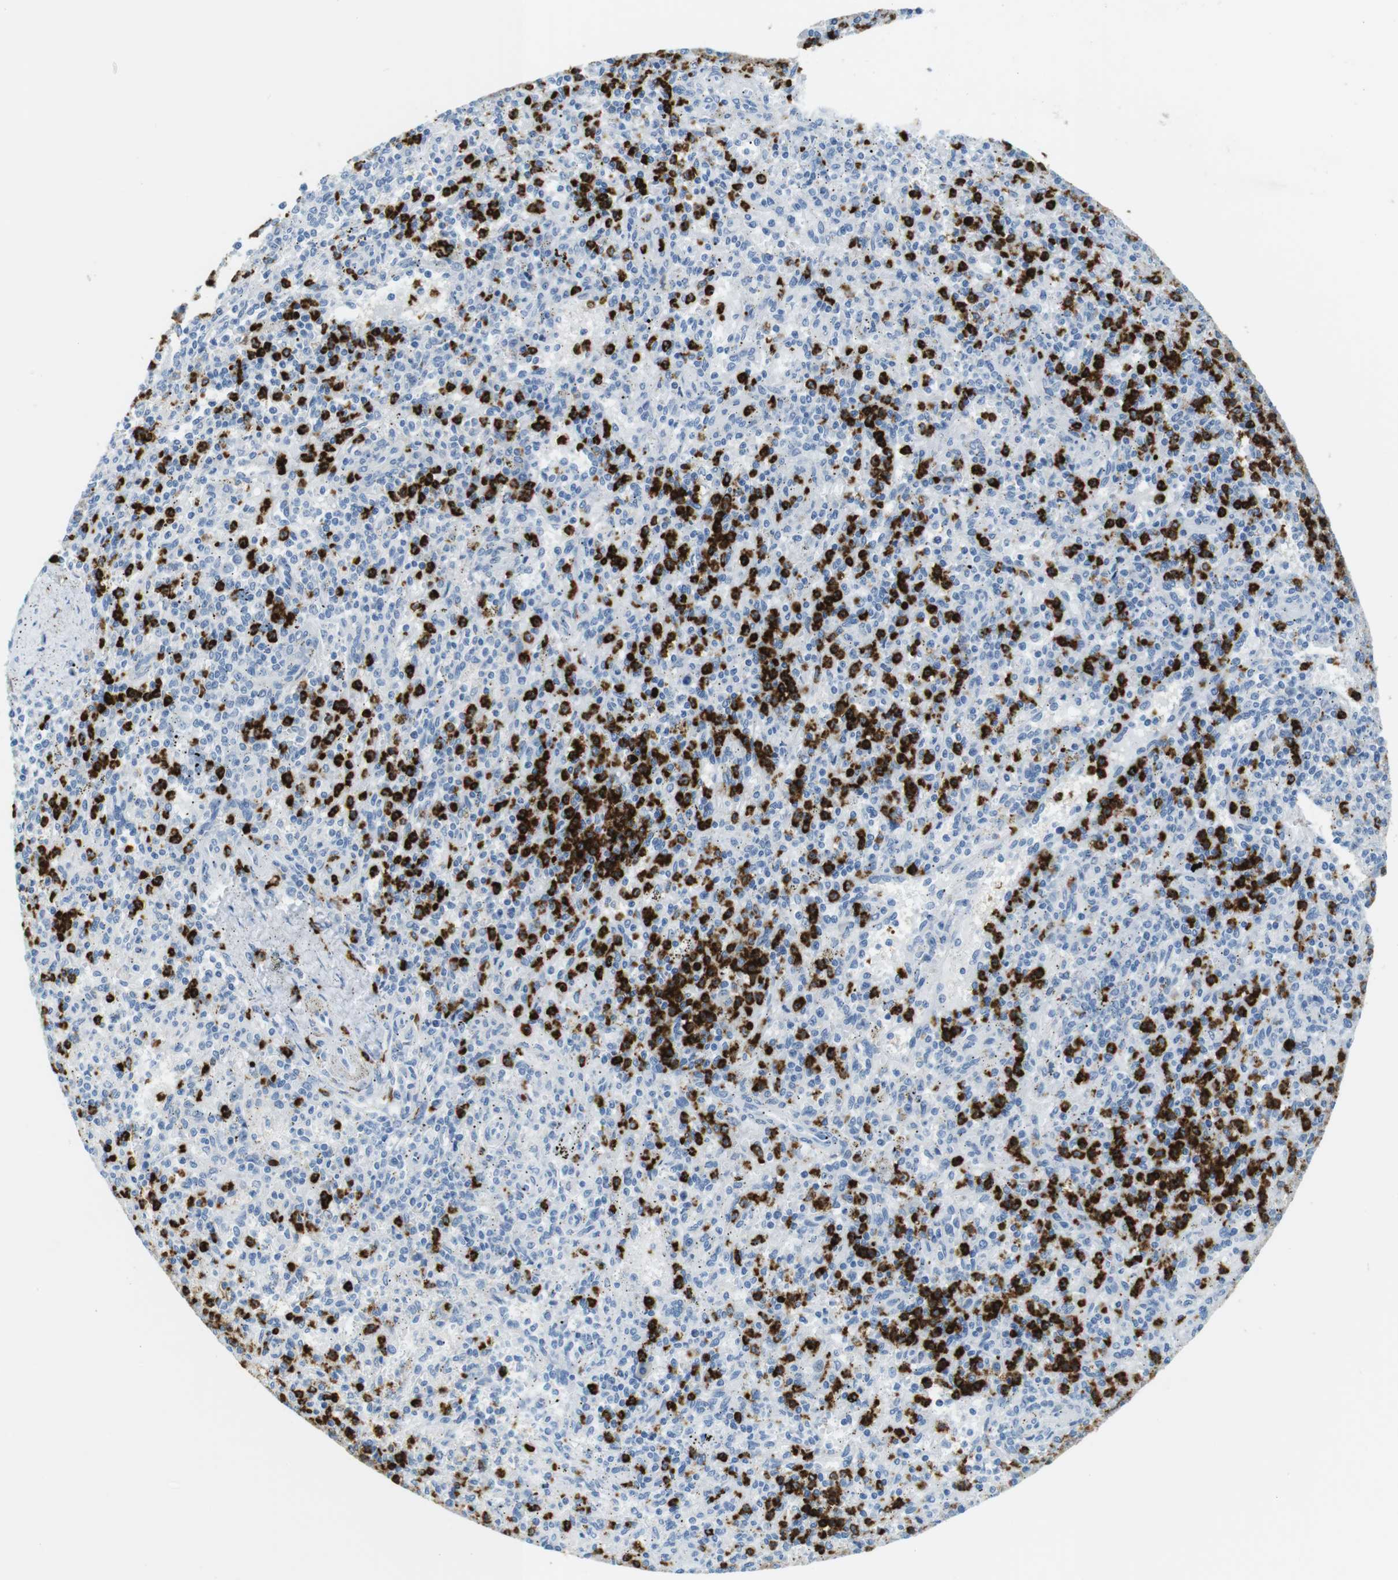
{"staining": {"intensity": "strong", "quantity": "25%-75%", "location": "cytoplasmic/membranous"}, "tissue": "spleen", "cell_type": "Cells in red pulp", "image_type": "normal", "snomed": [{"axis": "morphology", "description": "Normal tissue, NOS"}, {"axis": "topography", "description": "Spleen"}], "caption": "Immunohistochemical staining of normal human spleen shows 25%-75% levels of strong cytoplasmic/membranous protein staining in about 25%-75% of cells in red pulp.", "gene": "MCEMP1", "patient": {"sex": "male", "age": 72}}